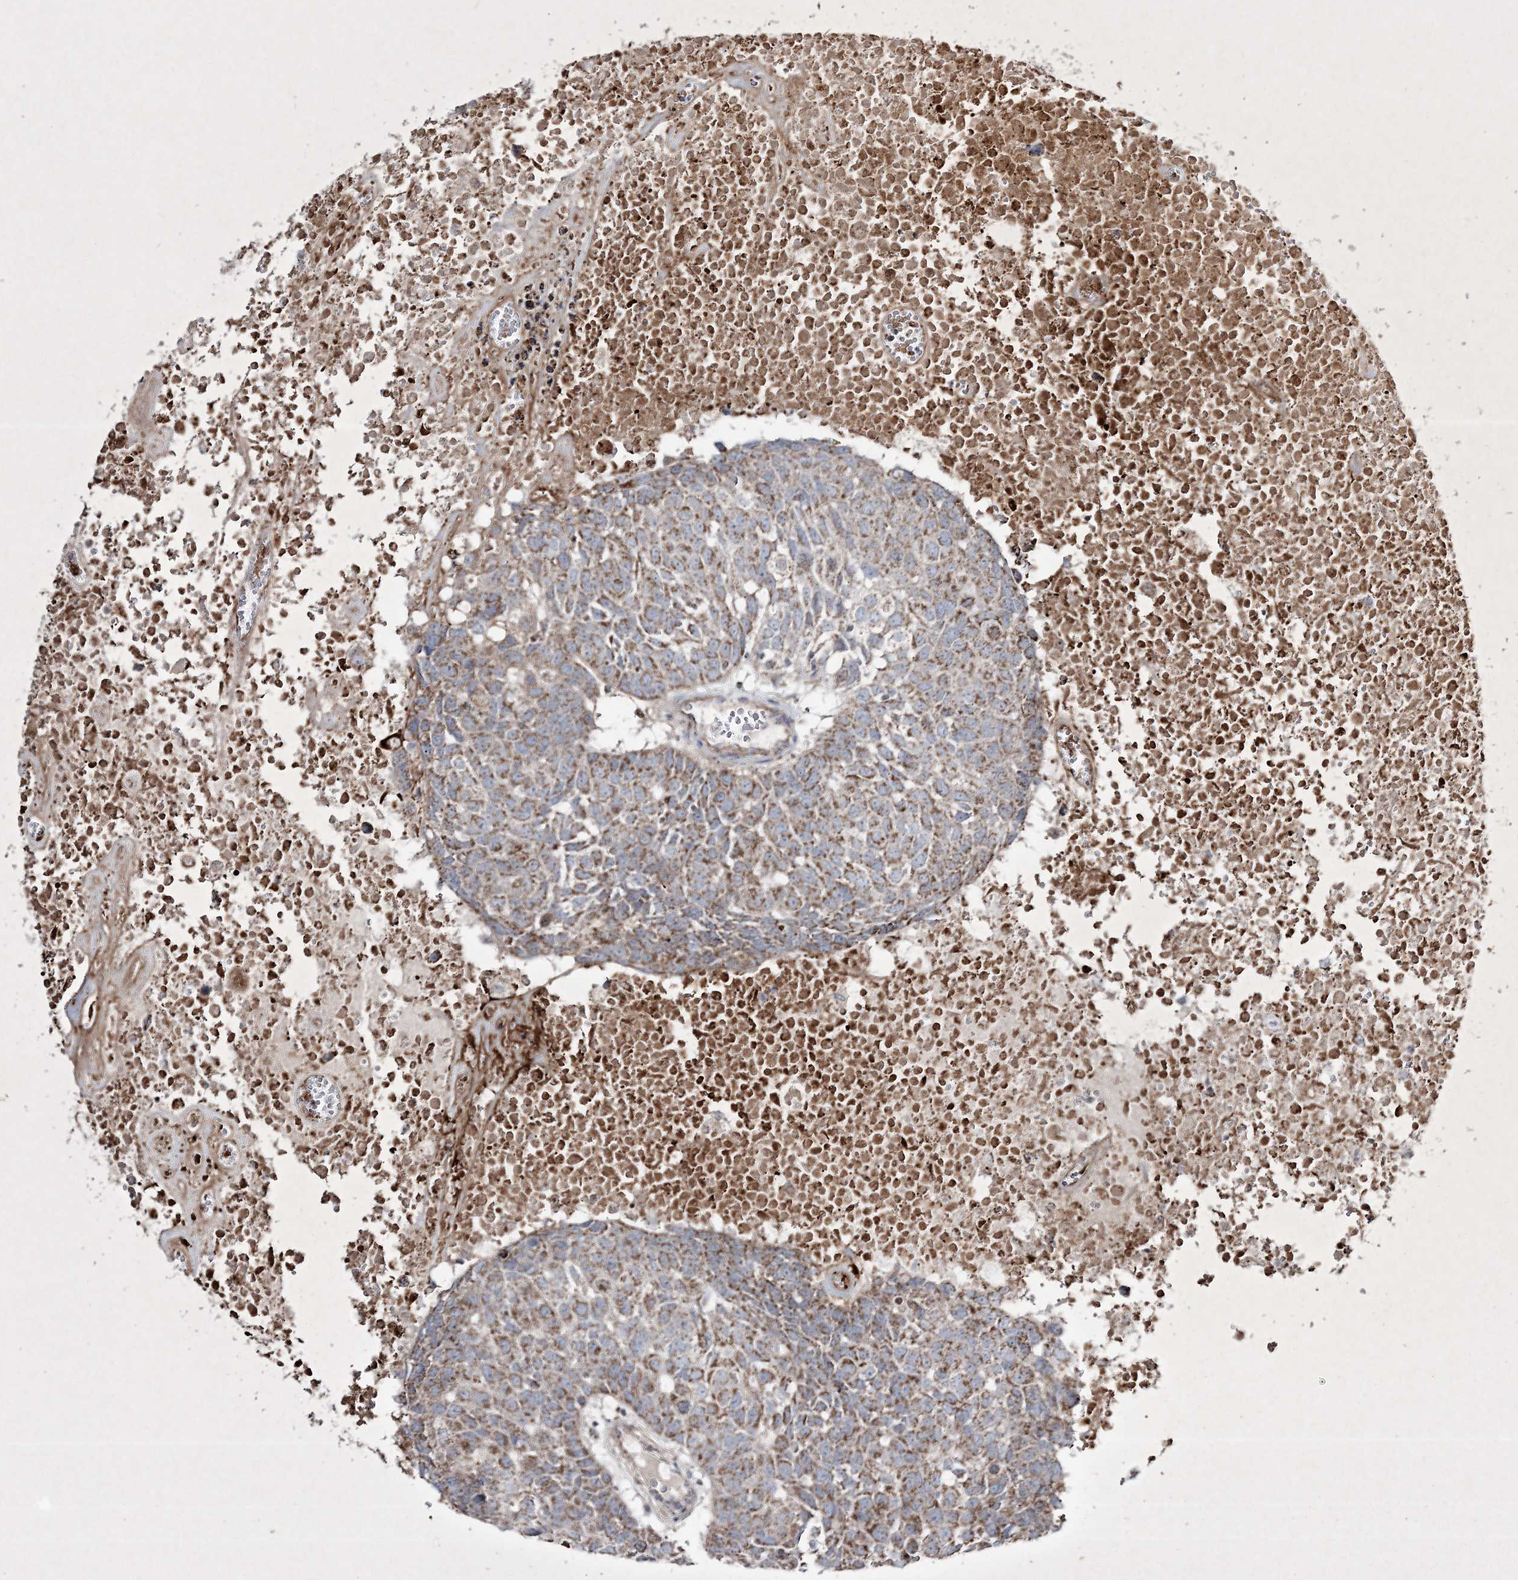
{"staining": {"intensity": "moderate", "quantity": ">75%", "location": "cytoplasmic/membranous"}, "tissue": "head and neck cancer", "cell_type": "Tumor cells", "image_type": "cancer", "snomed": [{"axis": "morphology", "description": "Squamous cell carcinoma, NOS"}, {"axis": "topography", "description": "Head-Neck"}], "caption": "Human head and neck cancer stained with a protein marker demonstrates moderate staining in tumor cells.", "gene": "RICTOR", "patient": {"sex": "male", "age": 66}}